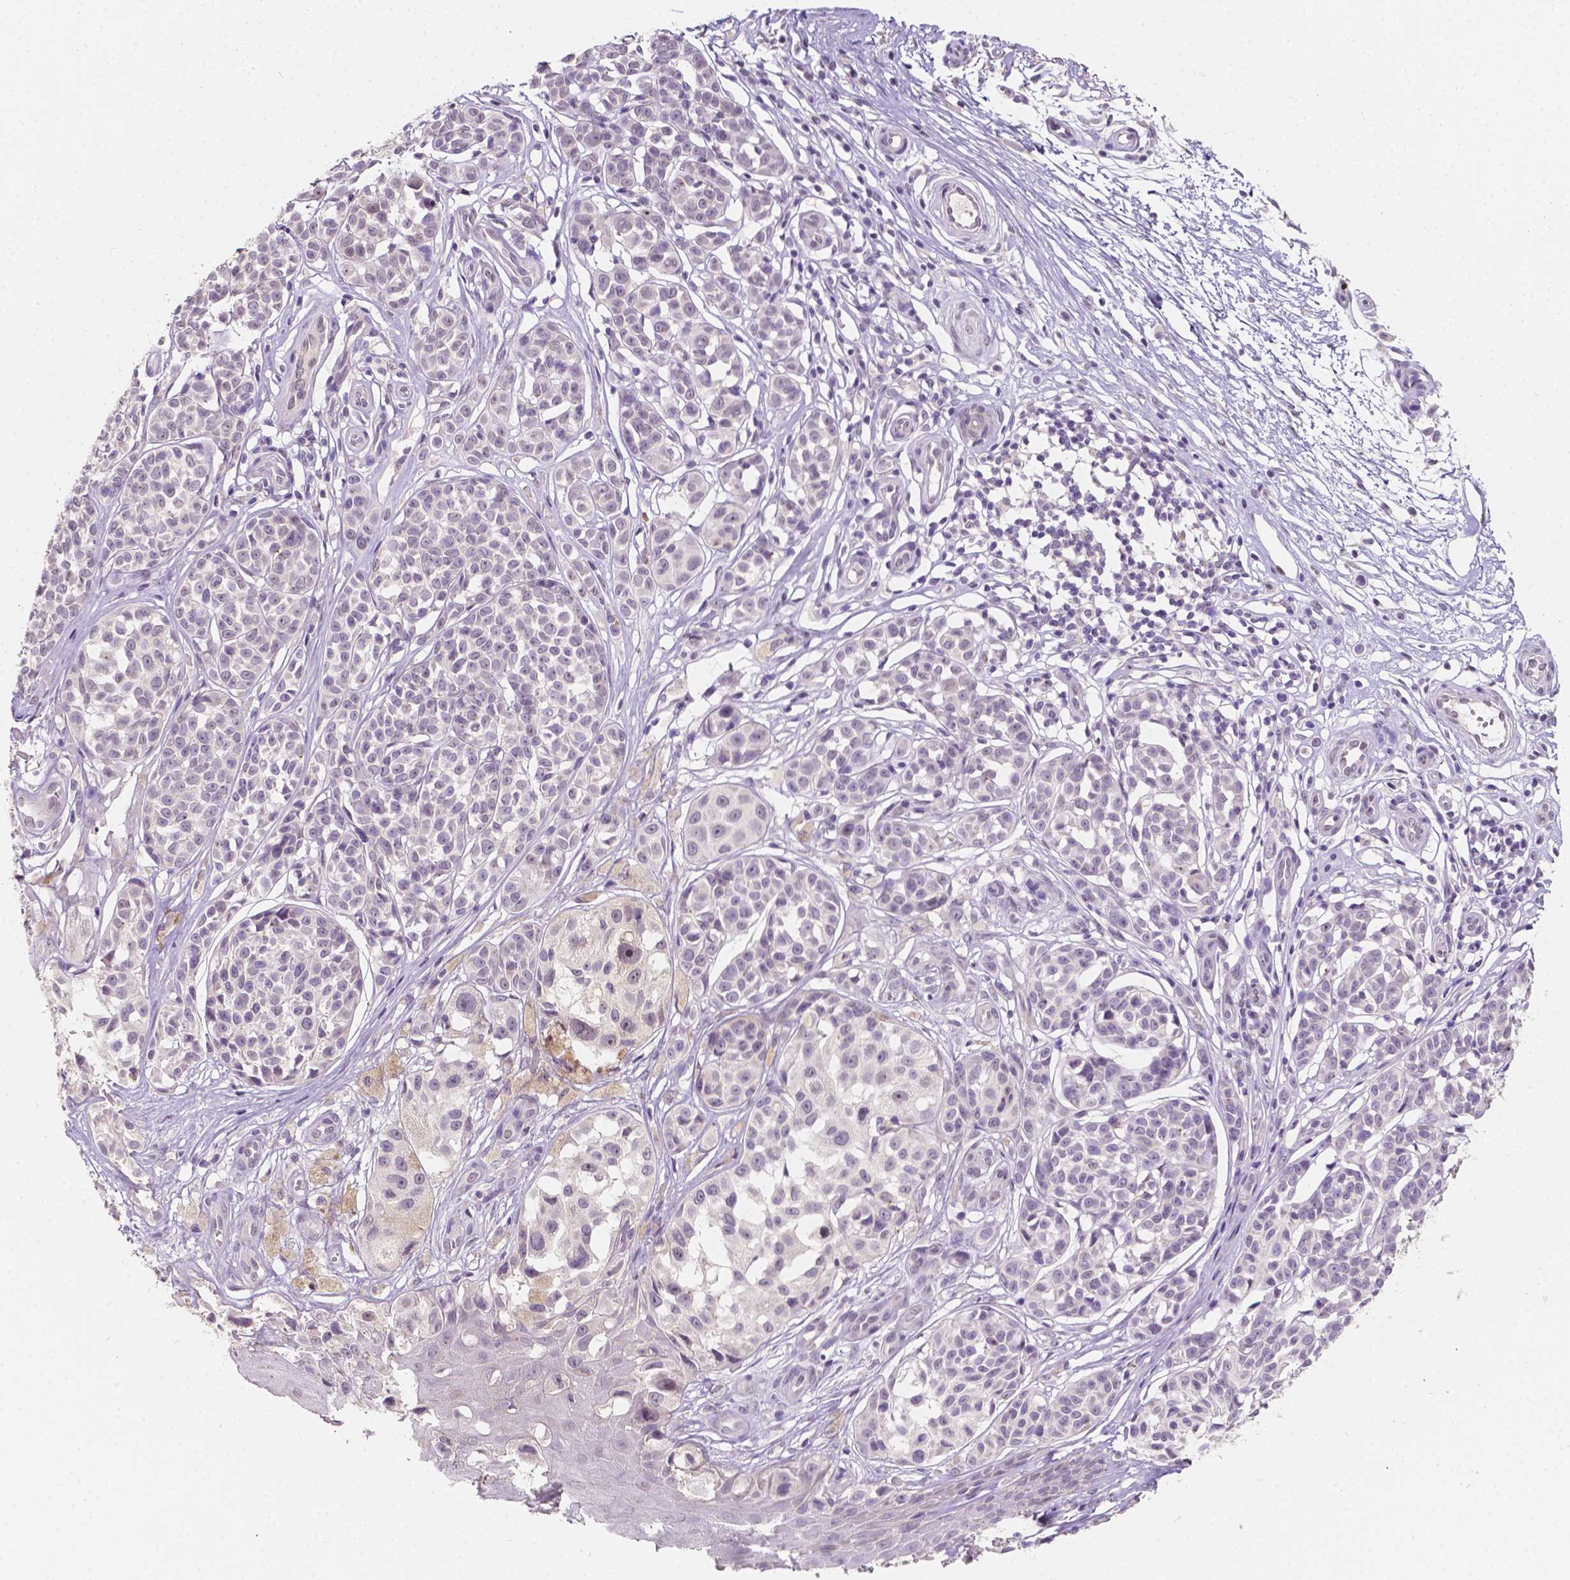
{"staining": {"intensity": "negative", "quantity": "none", "location": "none"}, "tissue": "melanoma", "cell_type": "Tumor cells", "image_type": "cancer", "snomed": [{"axis": "morphology", "description": "Malignant melanoma, NOS"}, {"axis": "topography", "description": "Skin"}], "caption": "IHC of malignant melanoma demonstrates no positivity in tumor cells.", "gene": "TAL1", "patient": {"sex": "female", "age": 90}}